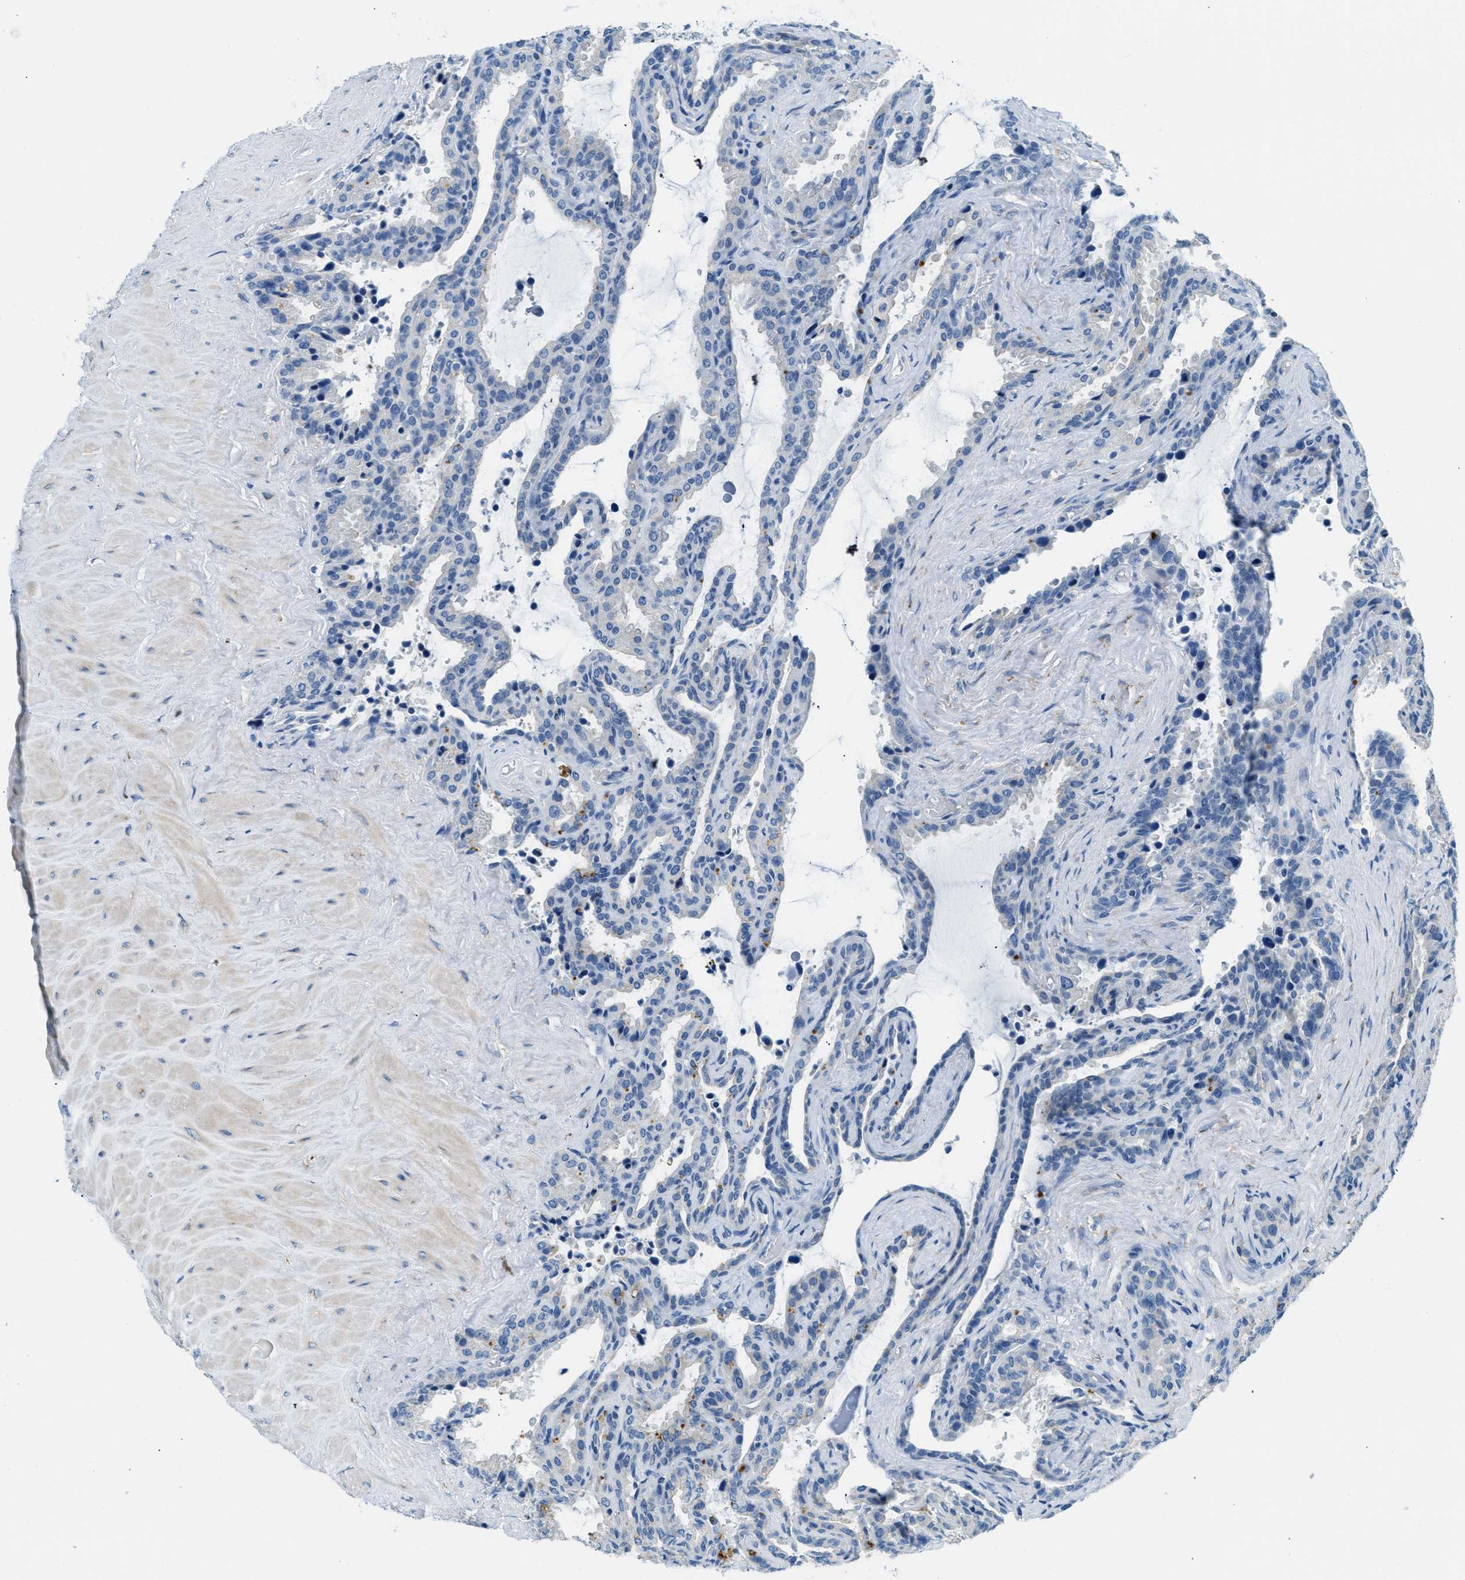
{"staining": {"intensity": "negative", "quantity": "none", "location": "none"}, "tissue": "seminal vesicle", "cell_type": "Glandular cells", "image_type": "normal", "snomed": [{"axis": "morphology", "description": "Normal tissue, NOS"}, {"axis": "topography", "description": "Seminal veicle"}], "caption": "Glandular cells are negative for protein expression in normal human seminal vesicle. (Brightfield microscopy of DAB immunohistochemistry at high magnification).", "gene": "CLDN18", "patient": {"sex": "male", "age": 46}}